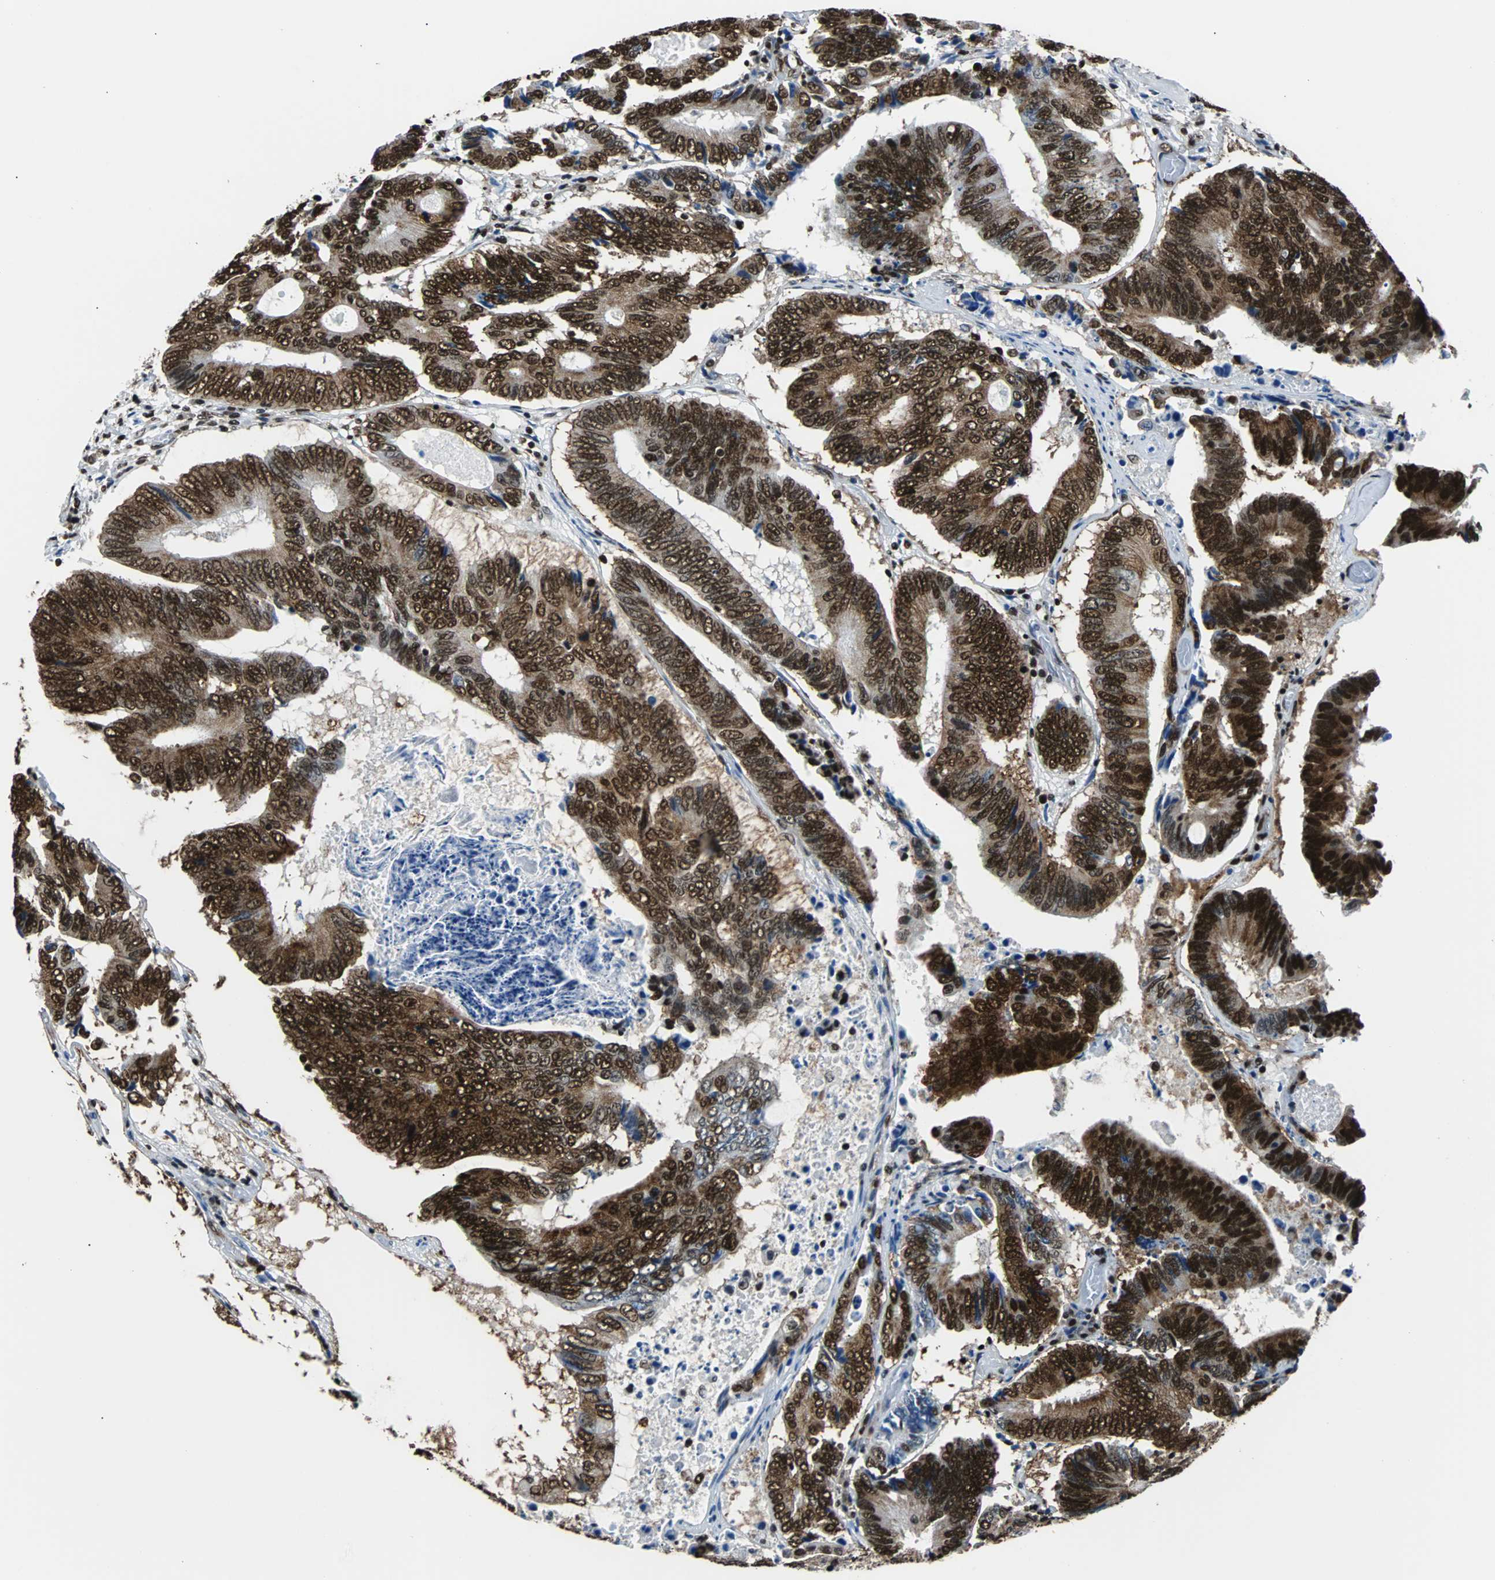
{"staining": {"intensity": "strong", "quantity": ">75%", "location": "cytoplasmic/membranous,nuclear"}, "tissue": "colorectal cancer", "cell_type": "Tumor cells", "image_type": "cancer", "snomed": [{"axis": "morphology", "description": "Adenocarcinoma, NOS"}, {"axis": "topography", "description": "Colon"}], "caption": "Protein staining of colorectal cancer (adenocarcinoma) tissue exhibits strong cytoplasmic/membranous and nuclear positivity in approximately >75% of tumor cells. (IHC, brightfield microscopy, high magnification).", "gene": "FUBP1", "patient": {"sex": "female", "age": 78}}